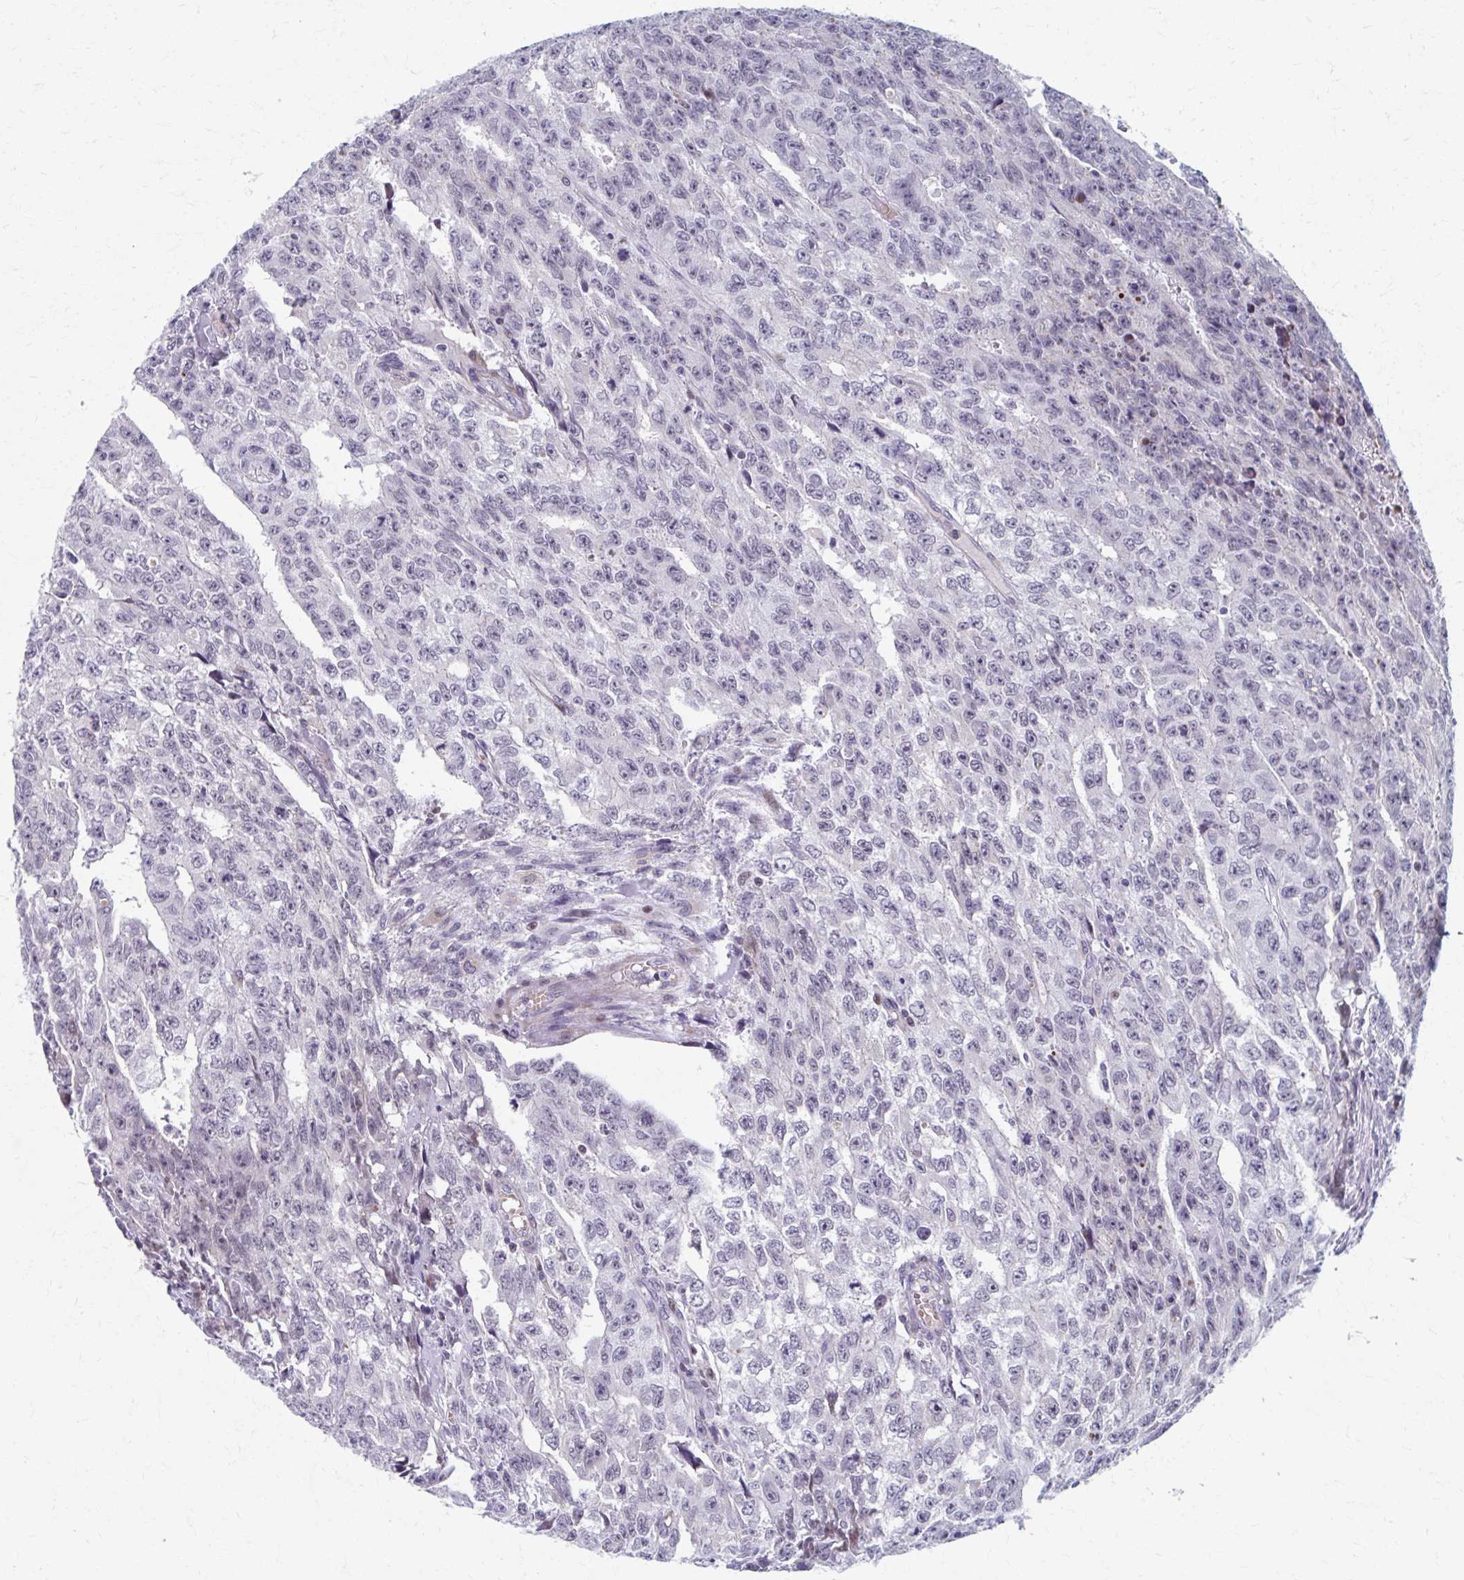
{"staining": {"intensity": "negative", "quantity": "none", "location": "none"}, "tissue": "testis cancer", "cell_type": "Tumor cells", "image_type": "cancer", "snomed": [{"axis": "morphology", "description": "Carcinoma, Embryonal, NOS"}, {"axis": "morphology", "description": "Teratoma, malignant, NOS"}, {"axis": "topography", "description": "Testis"}], "caption": "This is a image of IHC staining of testis cancer (embryonal carcinoma), which shows no expression in tumor cells. Brightfield microscopy of IHC stained with DAB (brown) and hematoxylin (blue), captured at high magnification.", "gene": "ABHD16B", "patient": {"sex": "male", "age": 24}}